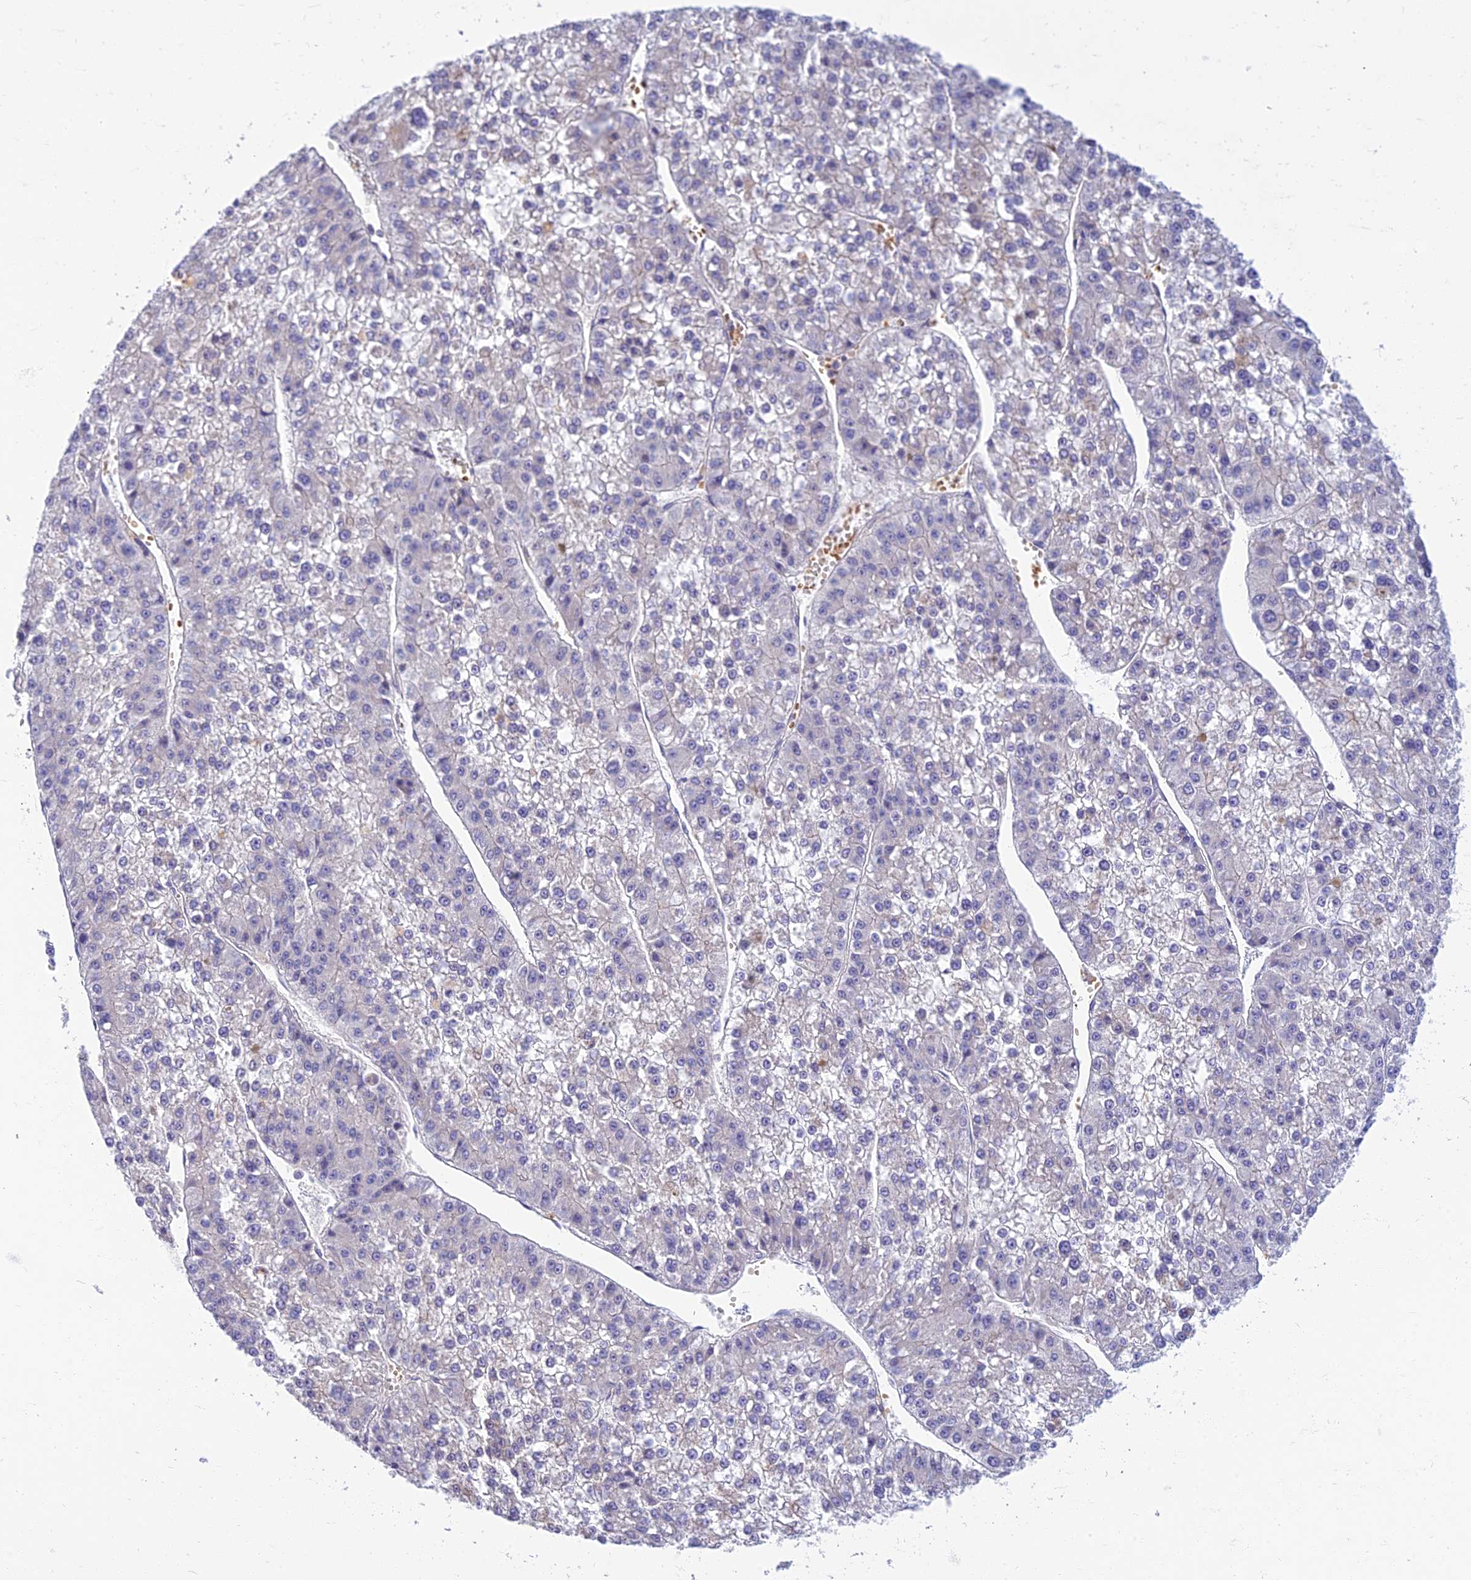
{"staining": {"intensity": "negative", "quantity": "none", "location": "none"}, "tissue": "liver cancer", "cell_type": "Tumor cells", "image_type": "cancer", "snomed": [{"axis": "morphology", "description": "Carcinoma, Hepatocellular, NOS"}, {"axis": "topography", "description": "Liver"}], "caption": "Photomicrograph shows no protein expression in tumor cells of liver cancer (hepatocellular carcinoma) tissue. (DAB immunohistochemistry with hematoxylin counter stain).", "gene": "CLIP4", "patient": {"sex": "female", "age": 73}}